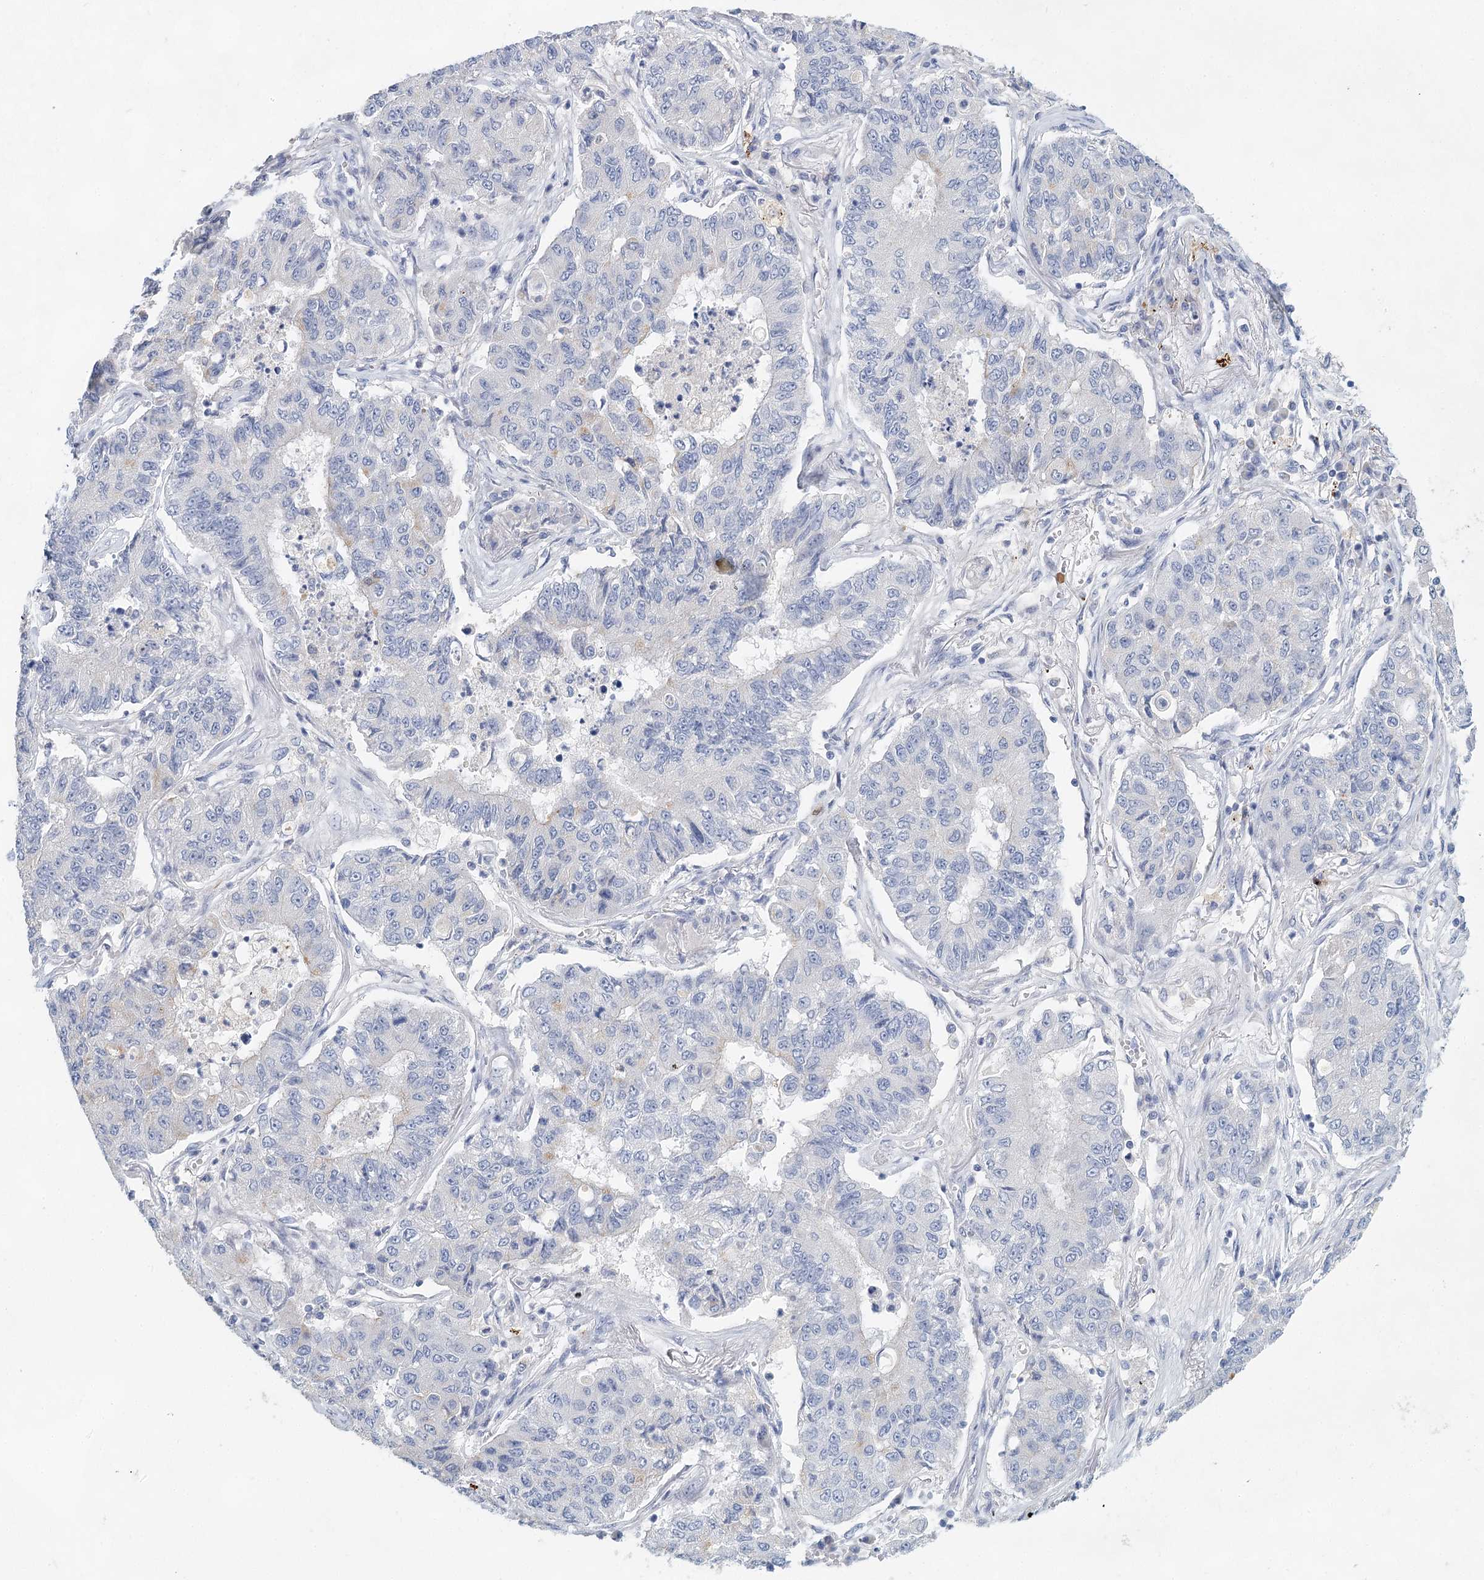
{"staining": {"intensity": "negative", "quantity": "none", "location": "none"}, "tissue": "lung cancer", "cell_type": "Tumor cells", "image_type": "cancer", "snomed": [{"axis": "morphology", "description": "Squamous cell carcinoma, NOS"}, {"axis": "topography", "description": "Lung"}], "caption": "The micrograph exhibits no significant expression in tumor cells of lung squamous cell carcinoma.", "gene": "SLC19A3", "patient": {"sex": "male", "age": 74}}